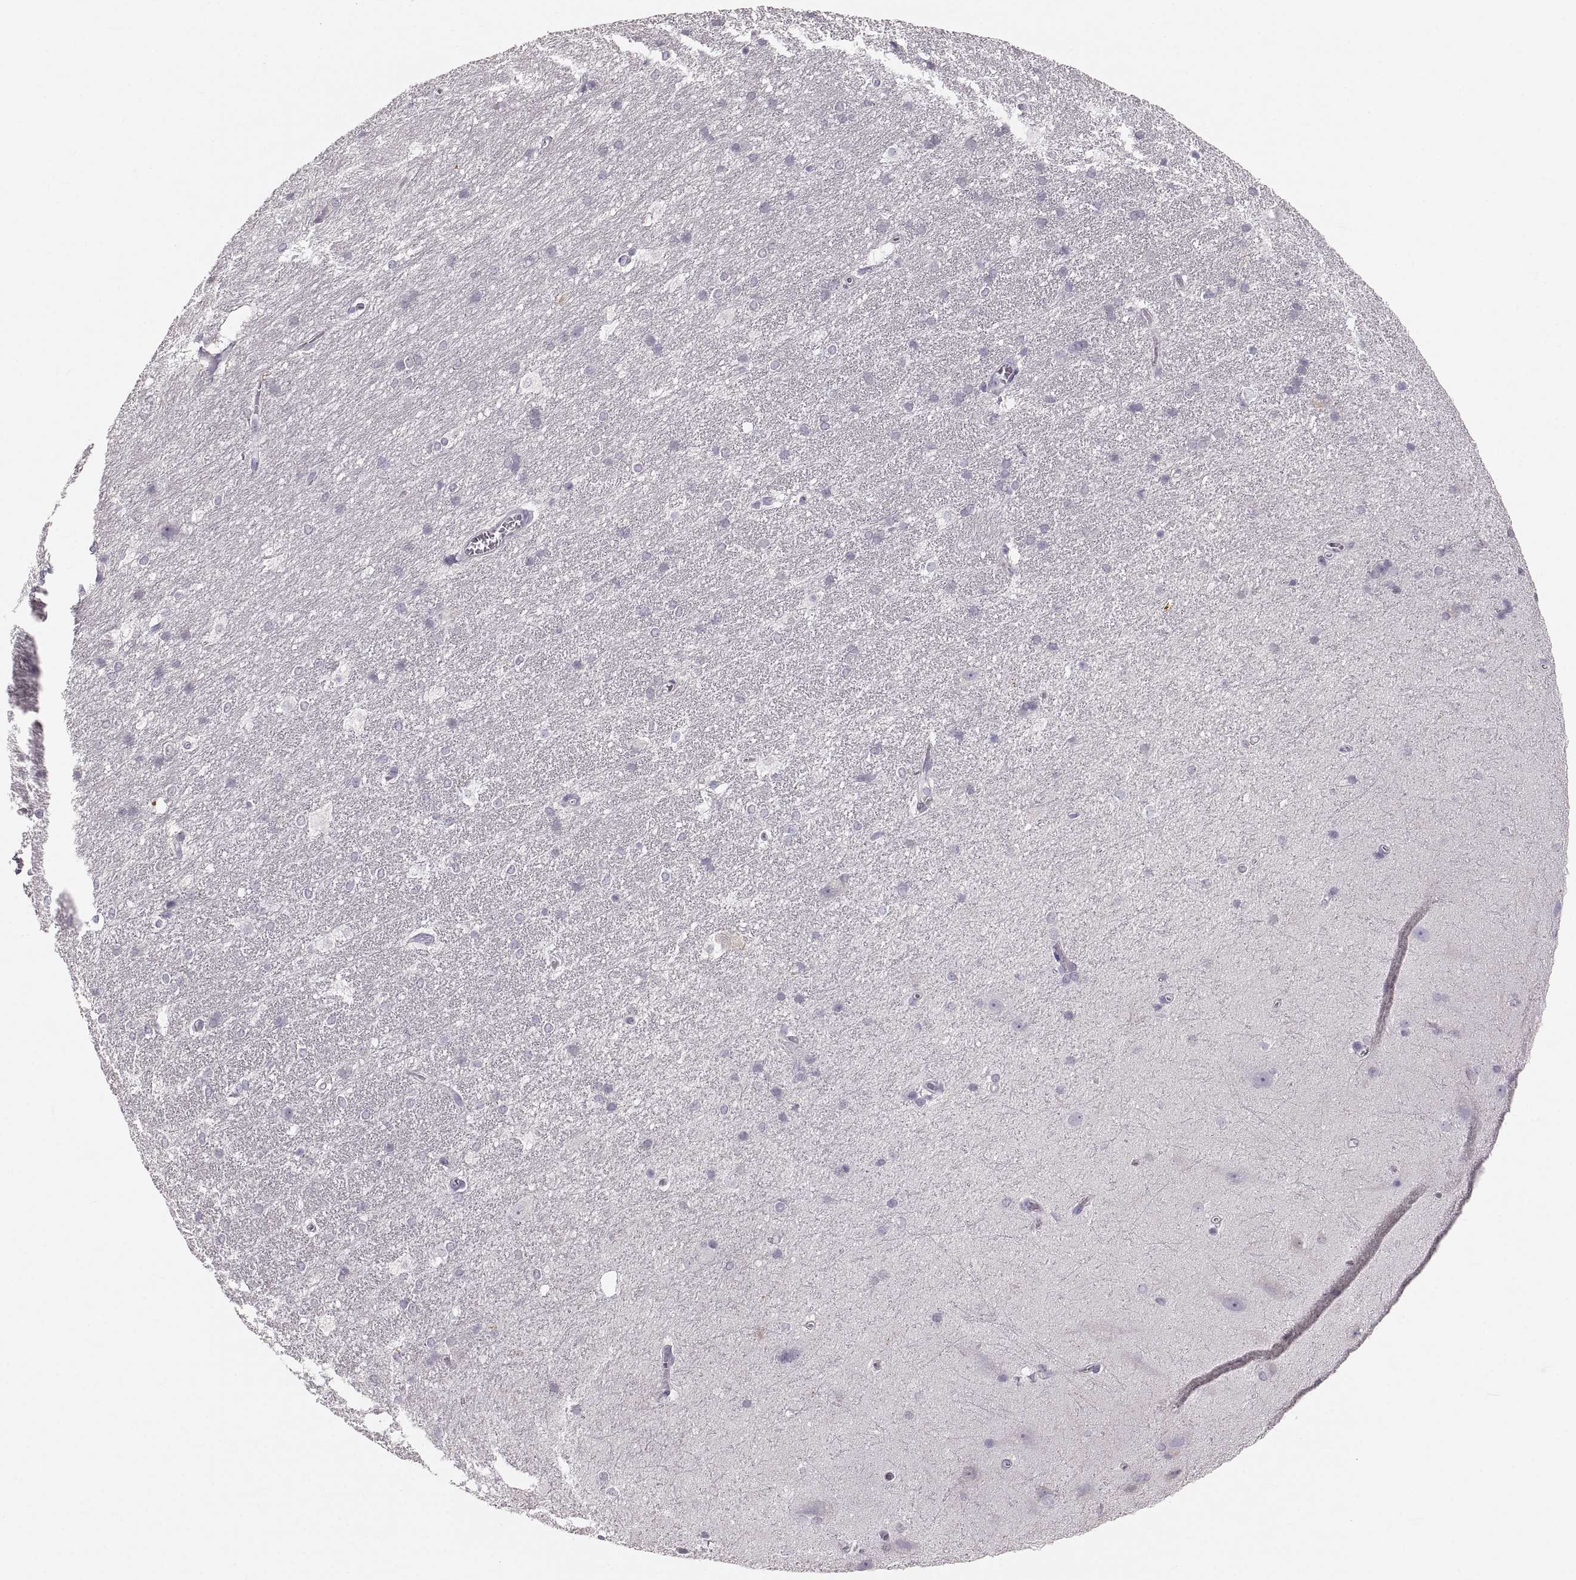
{"staining": {"intensity": "negative", "quantity": "none", "location": "none"}, "tissue": "hippocampus", "cell_type": "Glial cells", "image_type": "normal", "snomed": [{"axis": "morphology", "description": "Normal tissue, NOS"}, {"axis": "topography", "description": "Cerebral cortex"}, {"axis": "topography", "description": "Hippocampus"}], "caption": "High power microscopy image of an IHC photomicrograph of benign hippocampus, revealing no significant positivity in glial cells.", "gene": "RUNDC3A", "patient": {"sex": "female", "age": 19}}